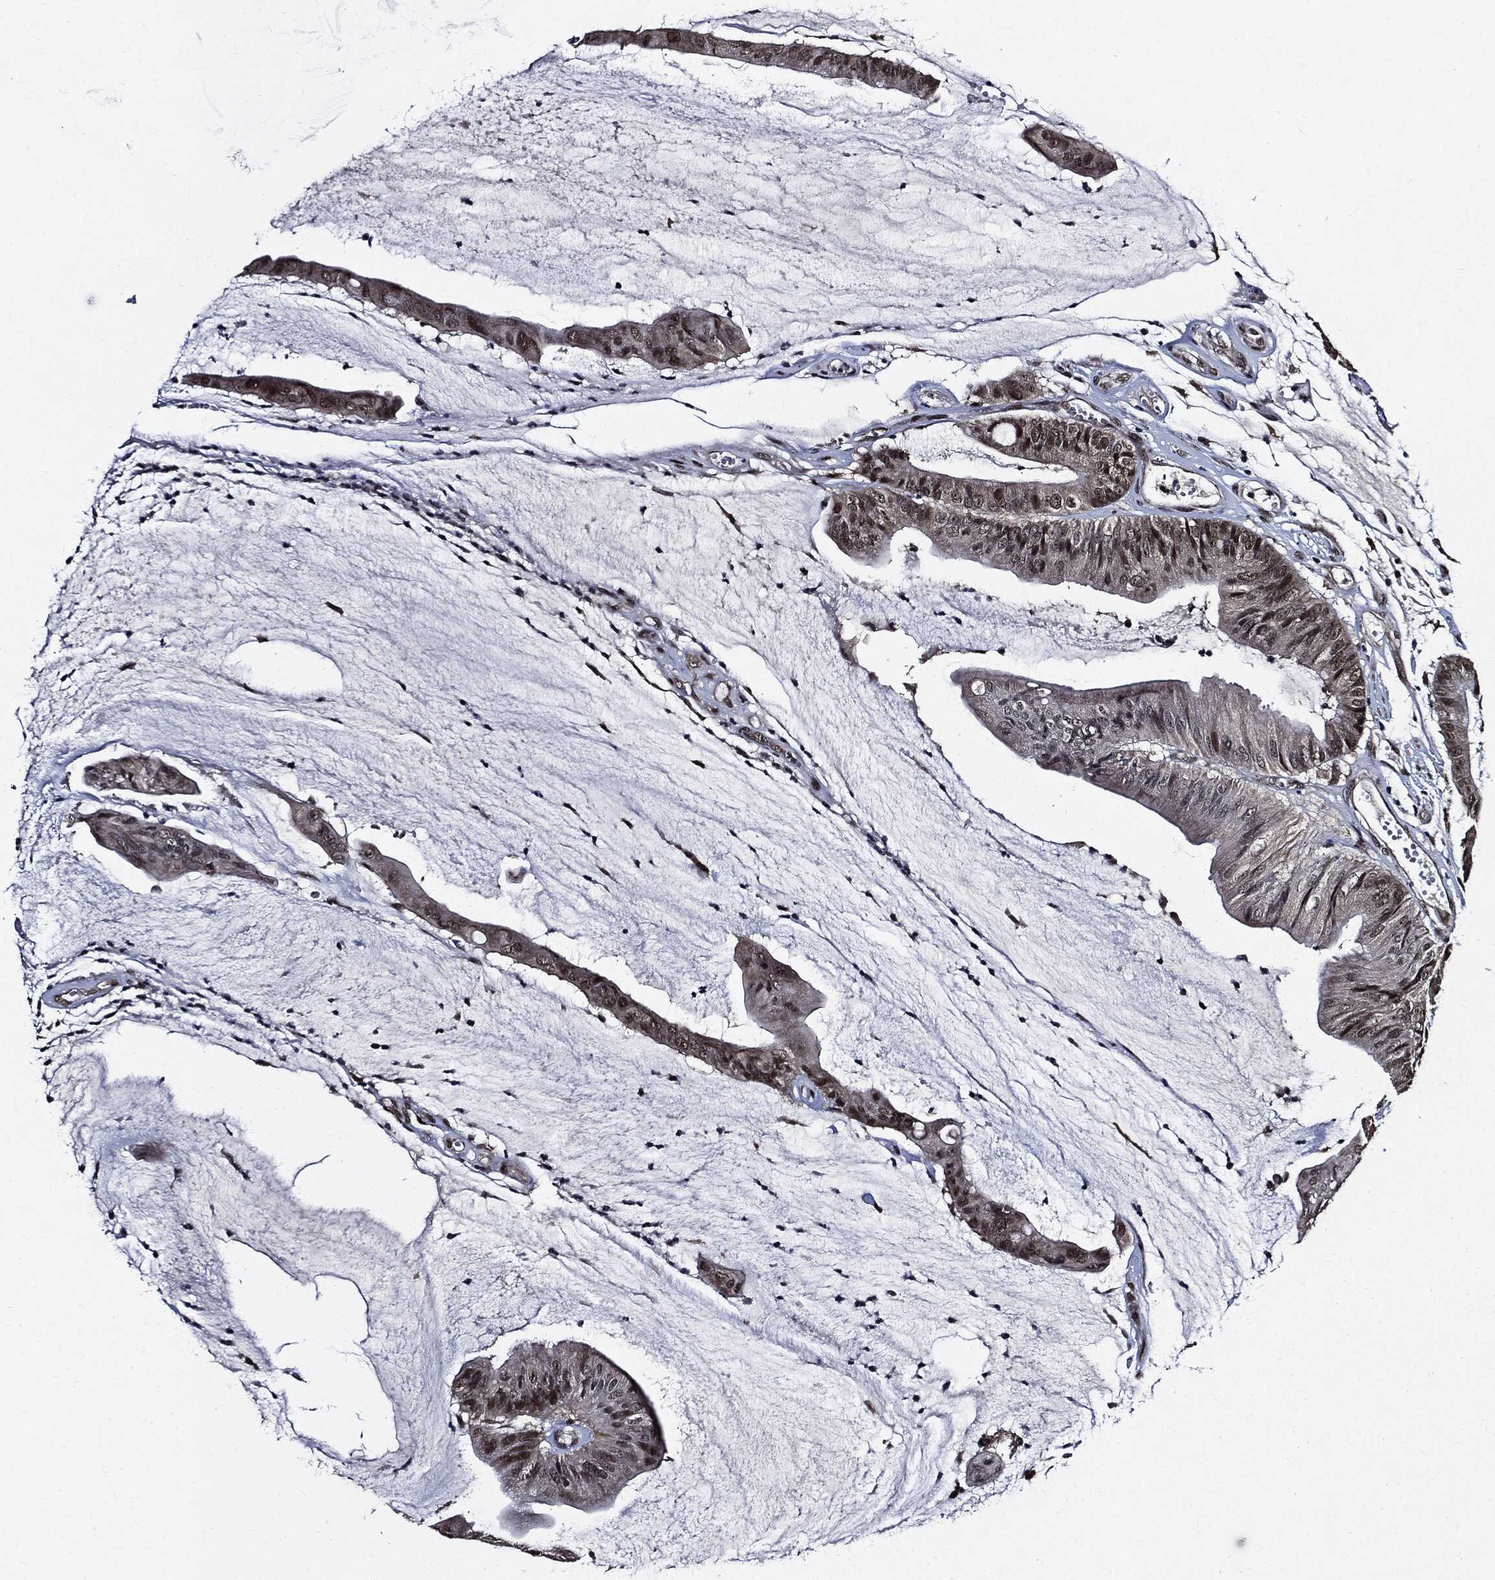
{"staining": {"intensity": "moderate", "quantity": "25%-75%", "location": "nuclear"}, "tissue": "colorectal cancer", "cell_type": "Tumor cells", "image_type": "cancer", "snomed": [{"axis": "morphology", "description": "Adenocarcinoma, NOS"}, {"axis": "topography", "description": "Colon"}], "caption": "About 25%-75% of tumor cells in human colorectal cancer demonstrate moderate nuclear protein expression as visualized by brown immunohistochemical staining.", "gene": "SUGT1", "patient": {"sex": "female", "age": 69}}